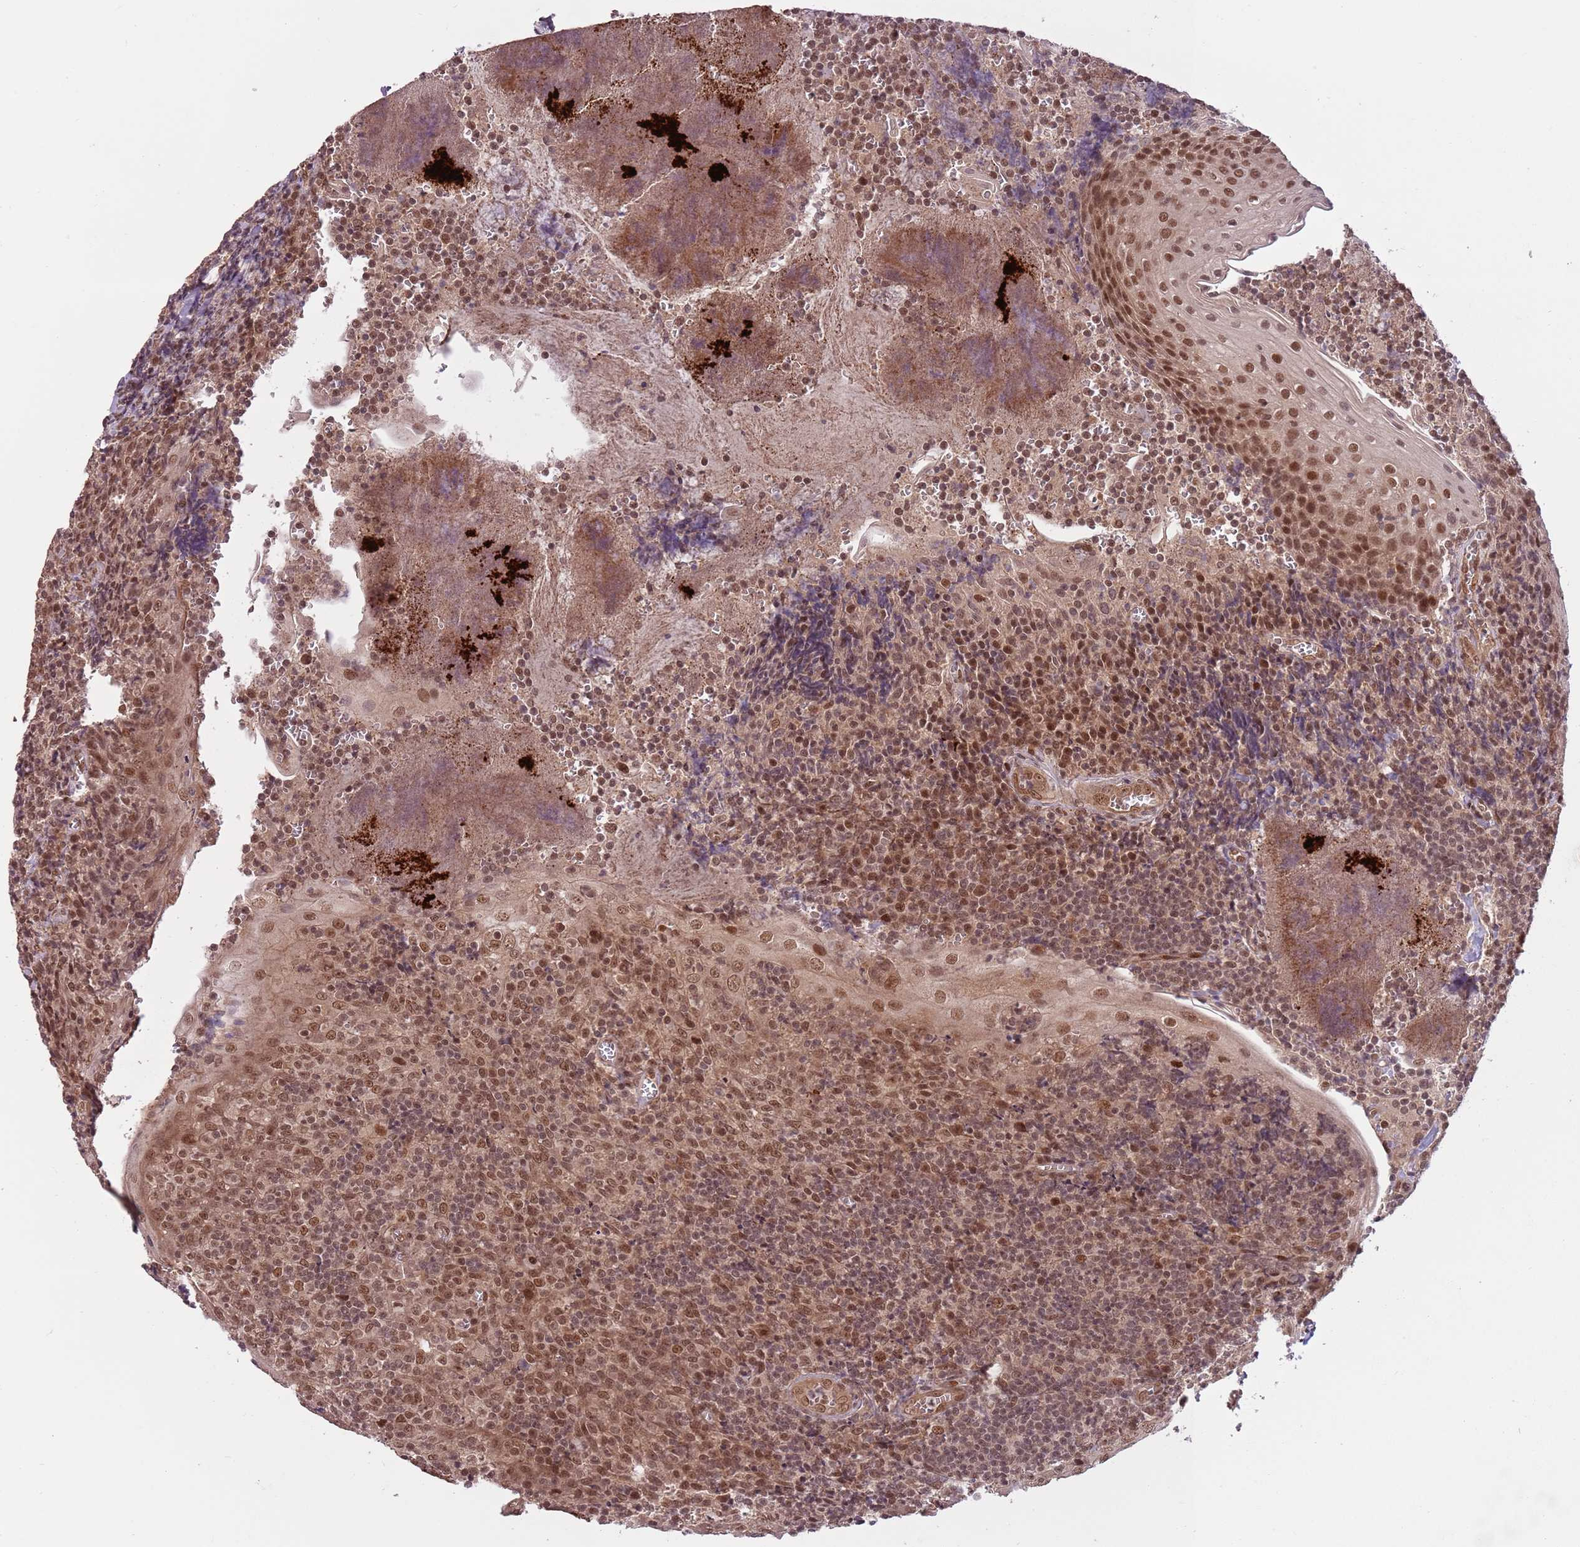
{"staining": {"intensity": "weak", "quantity": ">75%", "location": "cytoplasmic/membranous,nuclear"}, "tissue": "tonsil", "cell_type": "Germinal center cells", "image_type": "normal", "snomed": [{"axis": "morphology", "description": "Normal tissue, NOS"}, {"axis": "topography", "description": "Tonsil"}], "caption": "The micrograph shows a brown stain indicating the presence of a protein in the cytoplasmic/membranous,nuclear of germinal center cells in tonsil. The staining was performed using DAB (3,3'-diaminobenzidine), with brown indicating positive protein expression. Nuclei are stained blue with hematoxylin.", "gene": "ADAMTS3", "patient": {"sex": "male", "age": 27}}